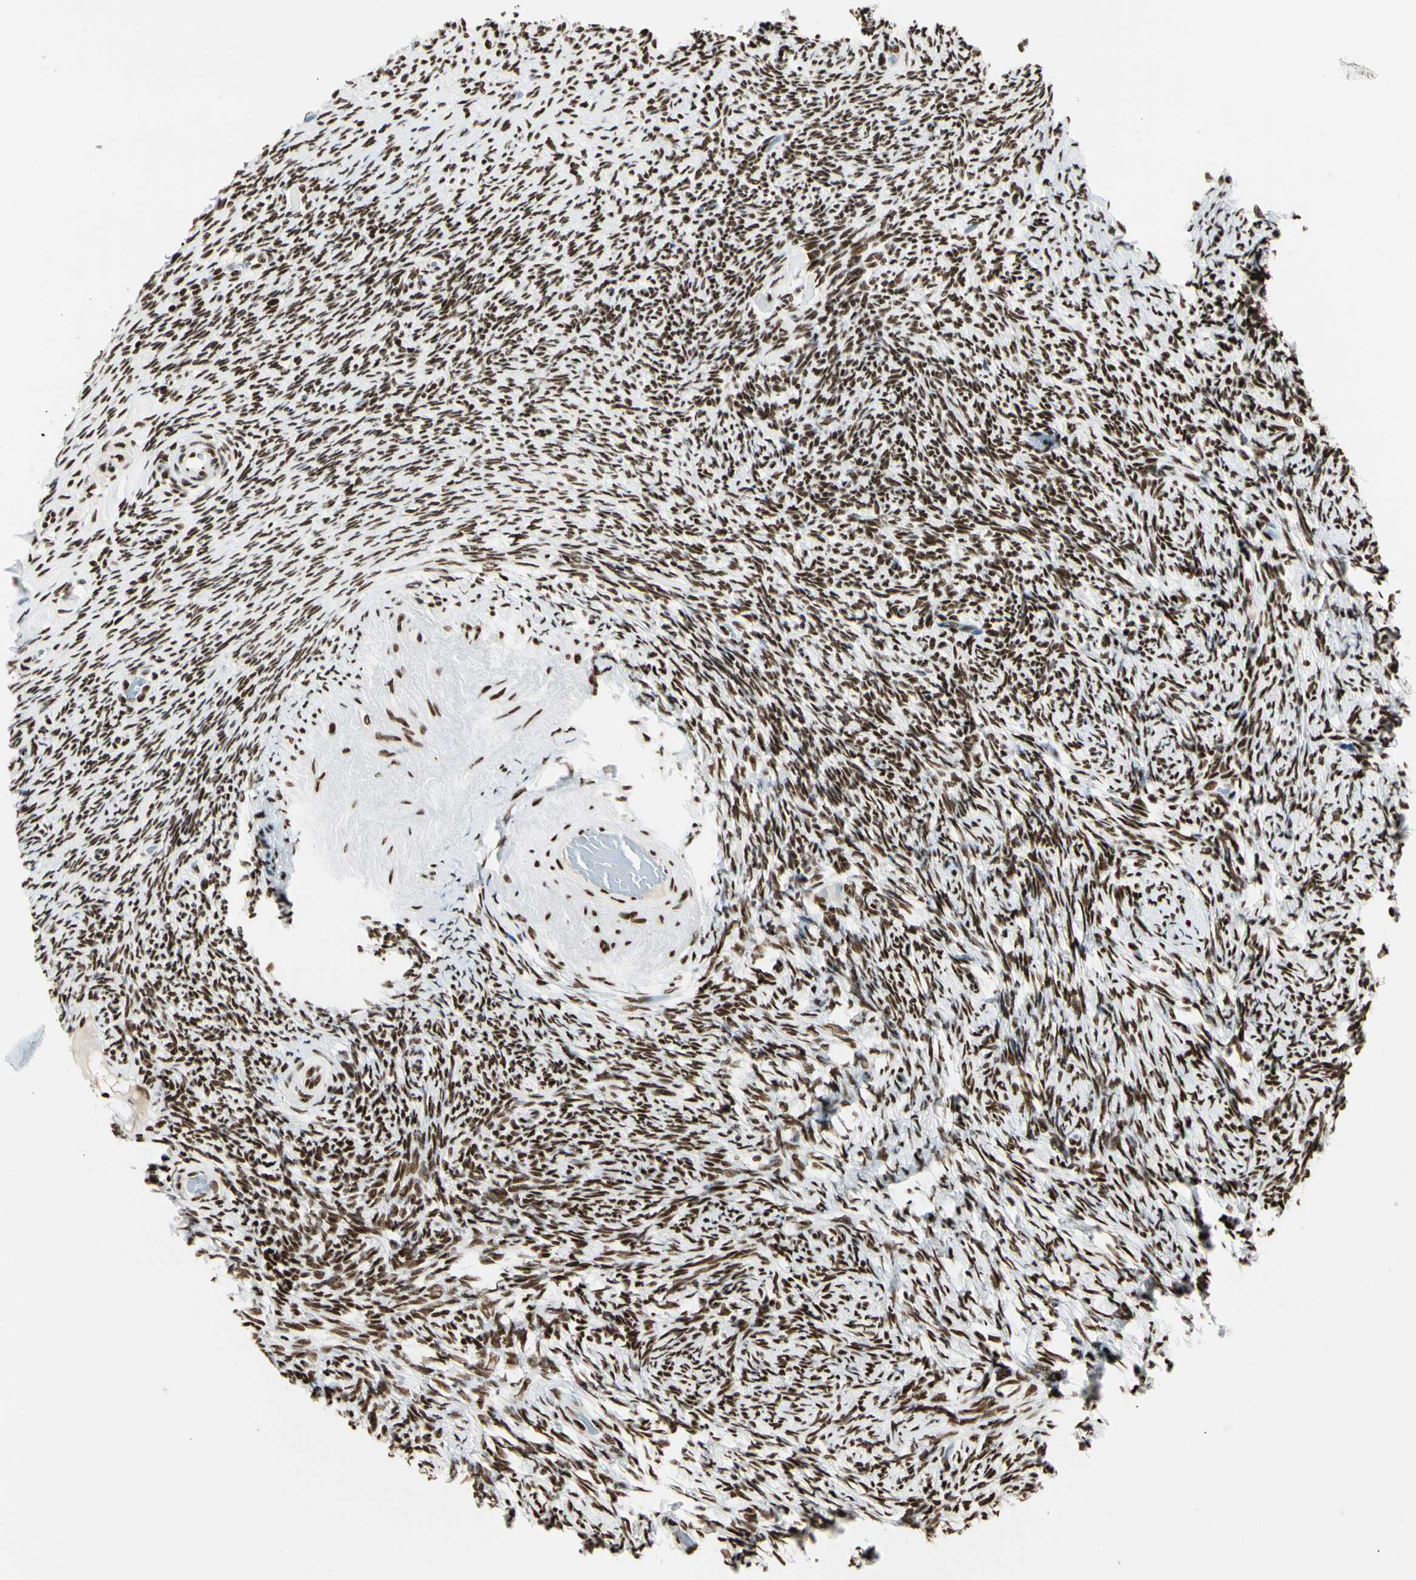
{"staining": {"intensity": "strong", "quantity": ">75%", "location": "nuclear"}, "tissue": "ovary", "cell_type": "Ovarian stroma cells", "image_type": "normal", "snomed": [{"axis": "morphology", "description": "Normal tissue, NOS"}, {"axis": "topography", "description": "Ovary"}], "caption": "Immunohistochemistry of normal human ovary displays high levels of strong nuclear staining in approximately >75% of ovarian stroma cells. The protein of interest is shown in brown color, while the nuclei are stained blue.", "gene": "CCAR1", "patient": {"sex": "female", "age": 60}}